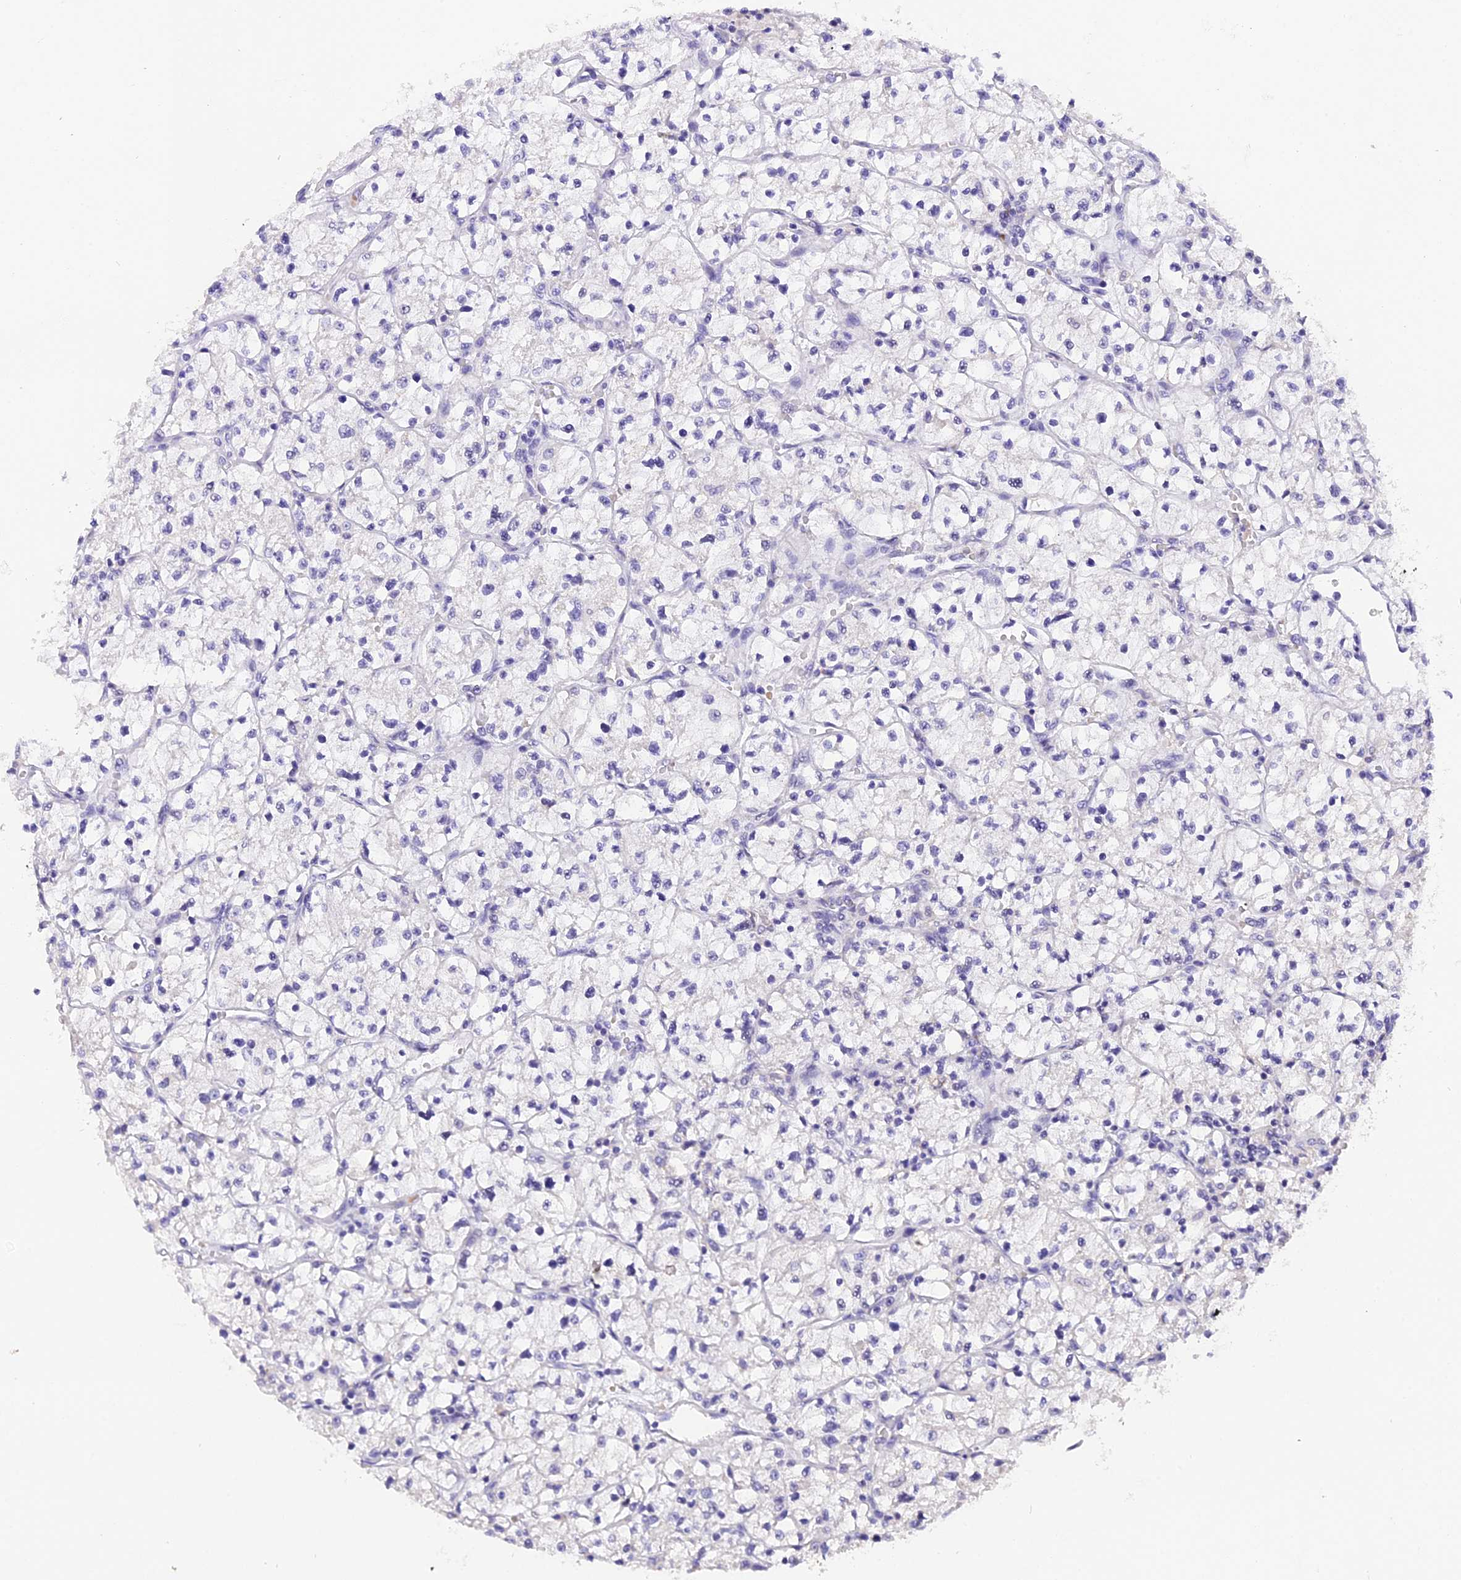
{"staining": {"intensity": "negative", "quantity": "none", "location": "none"}, "tissue": "renal cancer", "cell_type": "Tumor cells", "image_type": "cancer", "snomed": [{"axis": "morphology", "description": "Adenocarcinoma, NOS"}, {"axis": "topography", "description": "Kidney"}], "caption": "This is an immunohistochemistry (IHC) image of renal cancer. There is no positivity in tumor cells.", "gene": "AHSP", "patient": {"sex": "female", "age": 64}}